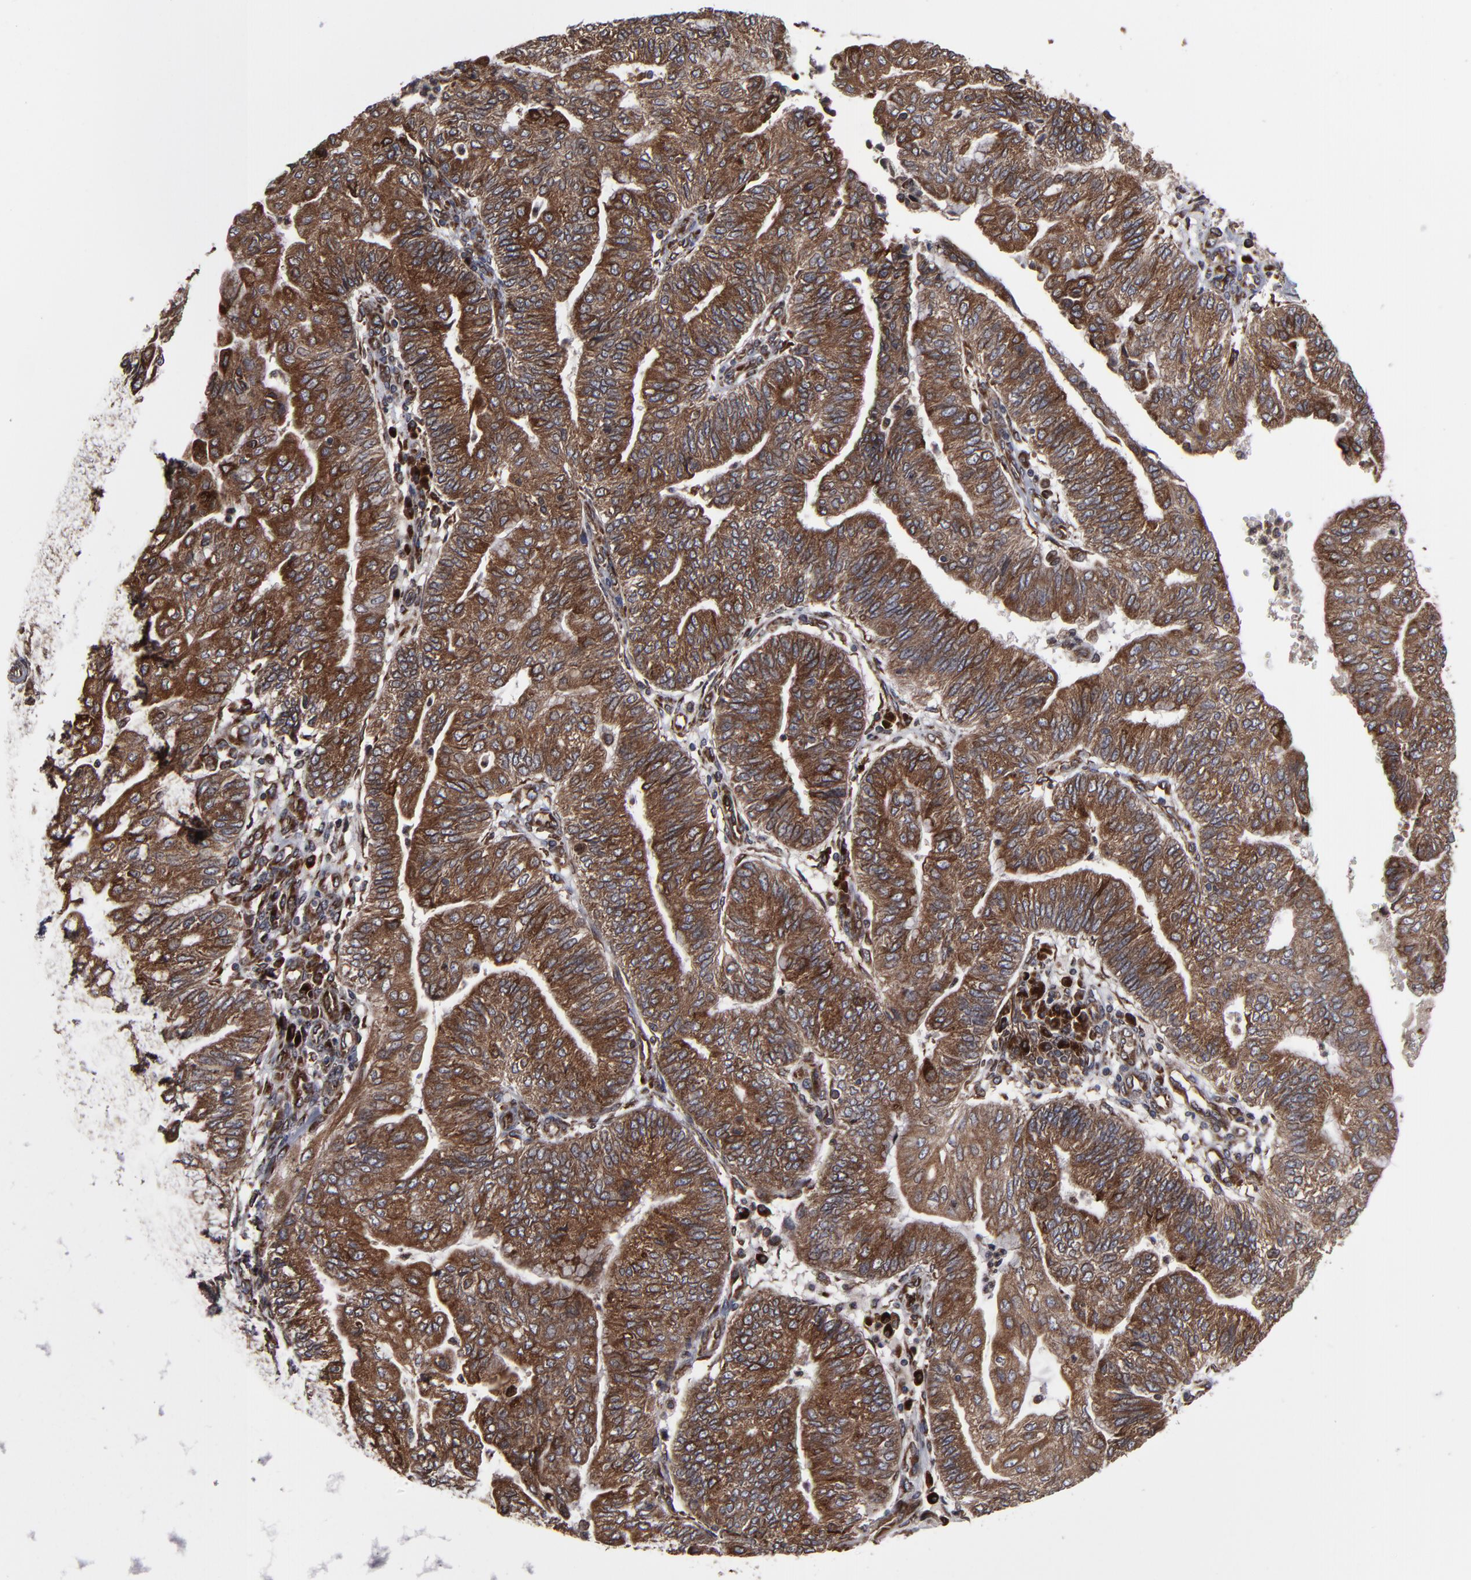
{"staining": {"intensity": "strong", "quantity": ">75%", "location": "cytoplasmic/membranous"}, "tissue": "endometrial cancer", "cell_type": "Tumor cells", "image_type": "cancer", "snomed": [{"axis": "morphology", "description": "Adenocarcinoma, NOS"}, {"axis": "topography", "description": "Endometrium"}], "caption": "Tumor cells reveal high levels of strong cytoplasmic/membranous positivity in approximately >75% of cells in endometrial cancer. (Brightfield microscopy of DAB IHC at high magnification).", "gene": "CNIH1", "patient": {"sex": "female", "age": 59}}